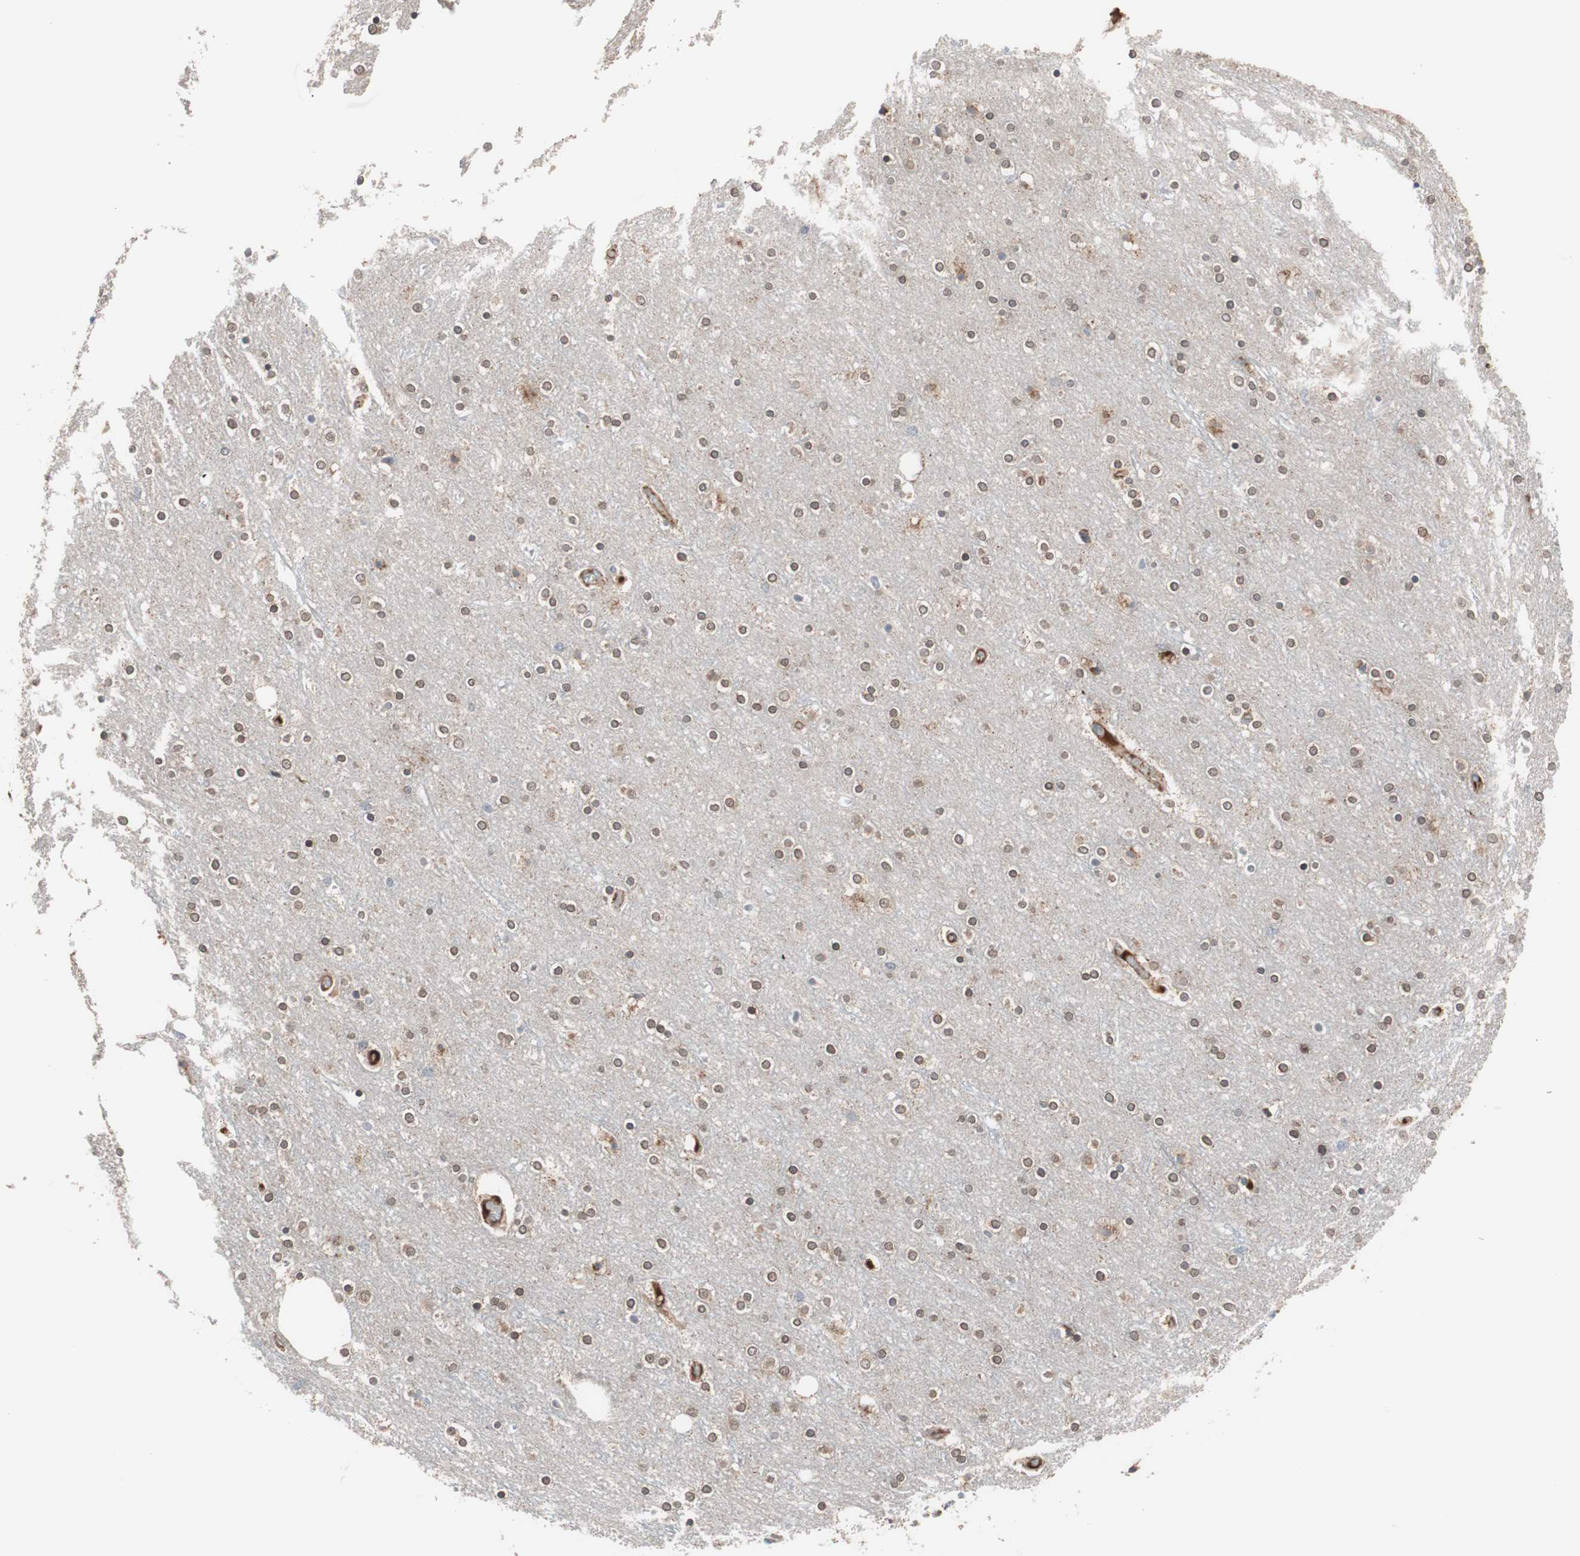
{"staining": {"intensity": "moderate", "quantity": ">75%", "location": "cytoplasmic/membranous"}, "tissue": "cerebral cortex", "cell_type": "Endothelial cells", "image_type": "normal", "snomed": [{"axis": "morphology", "description": "Normal tissue, NOS"}, {"axis": "topography", "description": "Cerebral cortex"}], "caption": "Immunohistochemistry (IHC) of benign human cerebral cortex reveals medium levels of moderate cytoplasmic/membranous positivity in about >75% of endothelial cells. The staining was performed using DAB, with brown indicating positive protein expression. Nuclei are stained blue with hematoxylin.", "gene": "SDC4", "patient": {"sex": "female", "age": 54}}